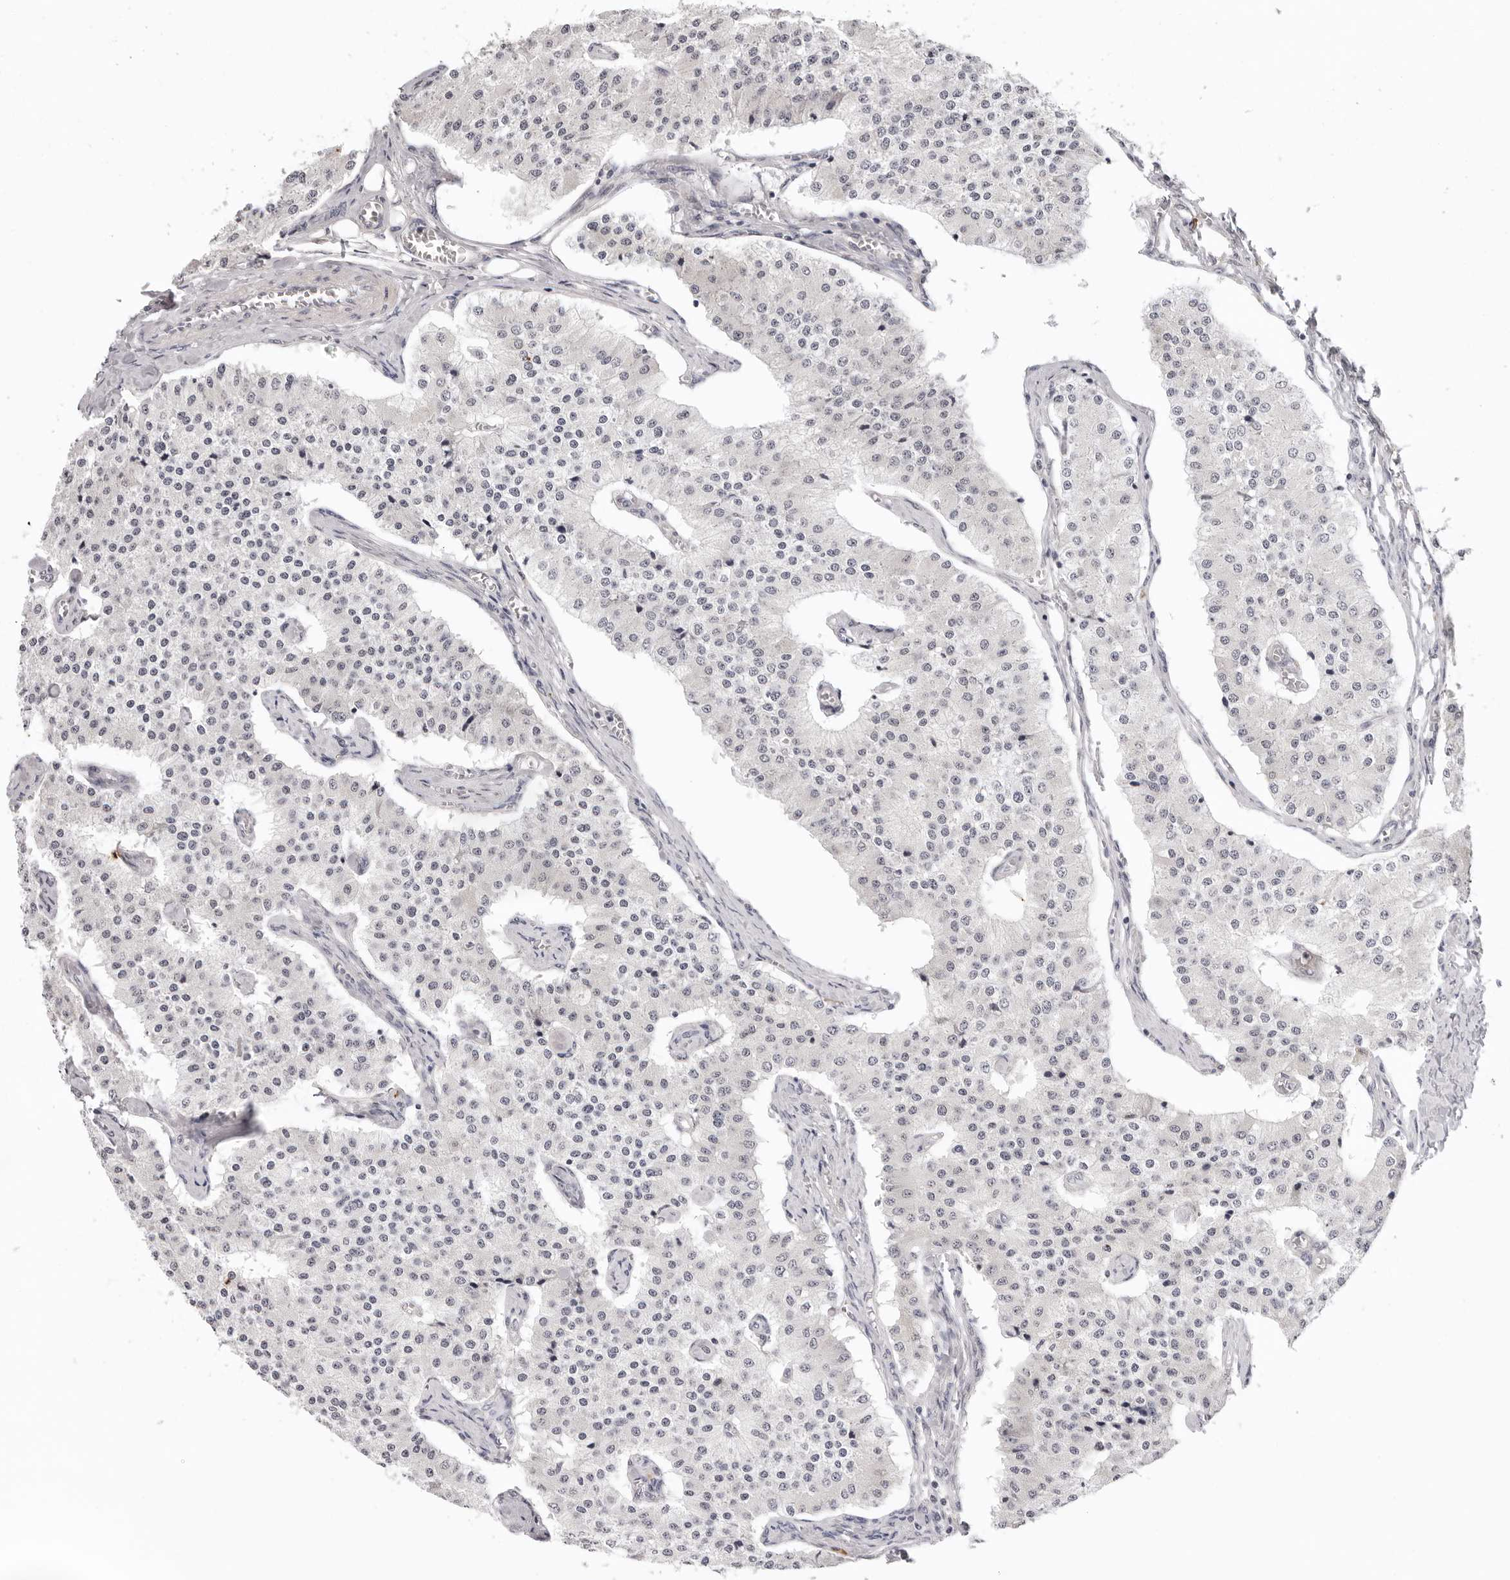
{"staining": {"intensity": "negative", "quantity": "none", "location": "none"}, "tissue": "carcinoid", "cell_type": "Tumor cells", "image_type": "cancer", "snomed": [{"axis": "morphology", "description": "Carcinoid, malignant, NOS"}, {"axis": "topography", "description": "Colon"}], "caption": "DAB immunohistochemical staining of malignant carcinoid reveals no significant positivity in tumor cells. (DAB immunohistochemistry (IHC) with hematoxylin counter stain).", "gene": "IL17RA", "patient": {"sex": "female", "age": 52}}